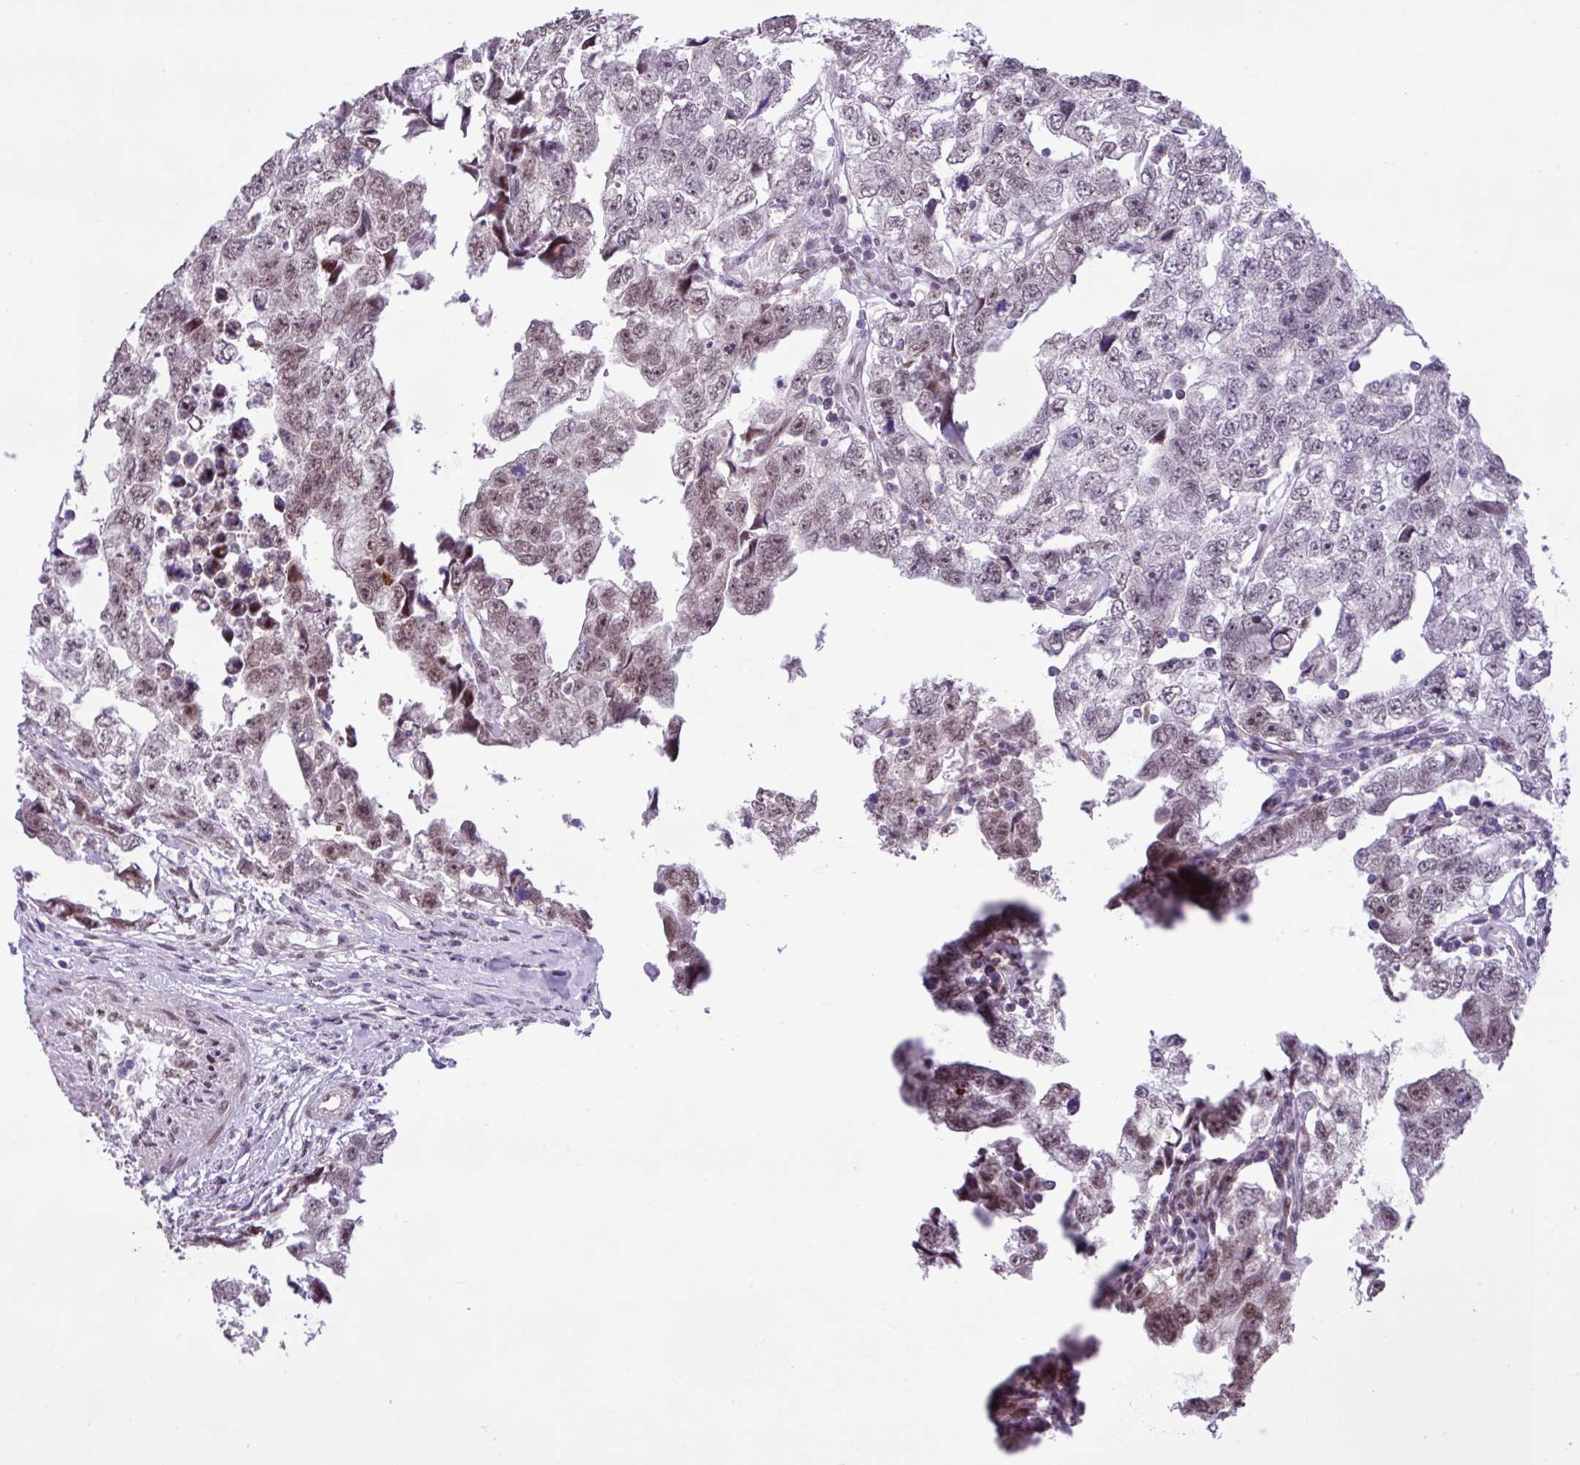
{"staining": {"intensity": "weak", "quantity": "25%-75%", "location": "nuclear"}, "tissue": "testis cancer", "cell_type": "Tumor cells", "image_type": "cancer", "snomed": [{"axis": "morphology", "description": "Carcinoma, Embryonal, NOS"}, {"axis": "topography", "description": "Testis"}], "caption": "A brown stain shows weak nuclear expression of a protein in testis cancer tumor cells.", "gene": "ZNF354A", "patient": {"sex": "male", "age": 22}}